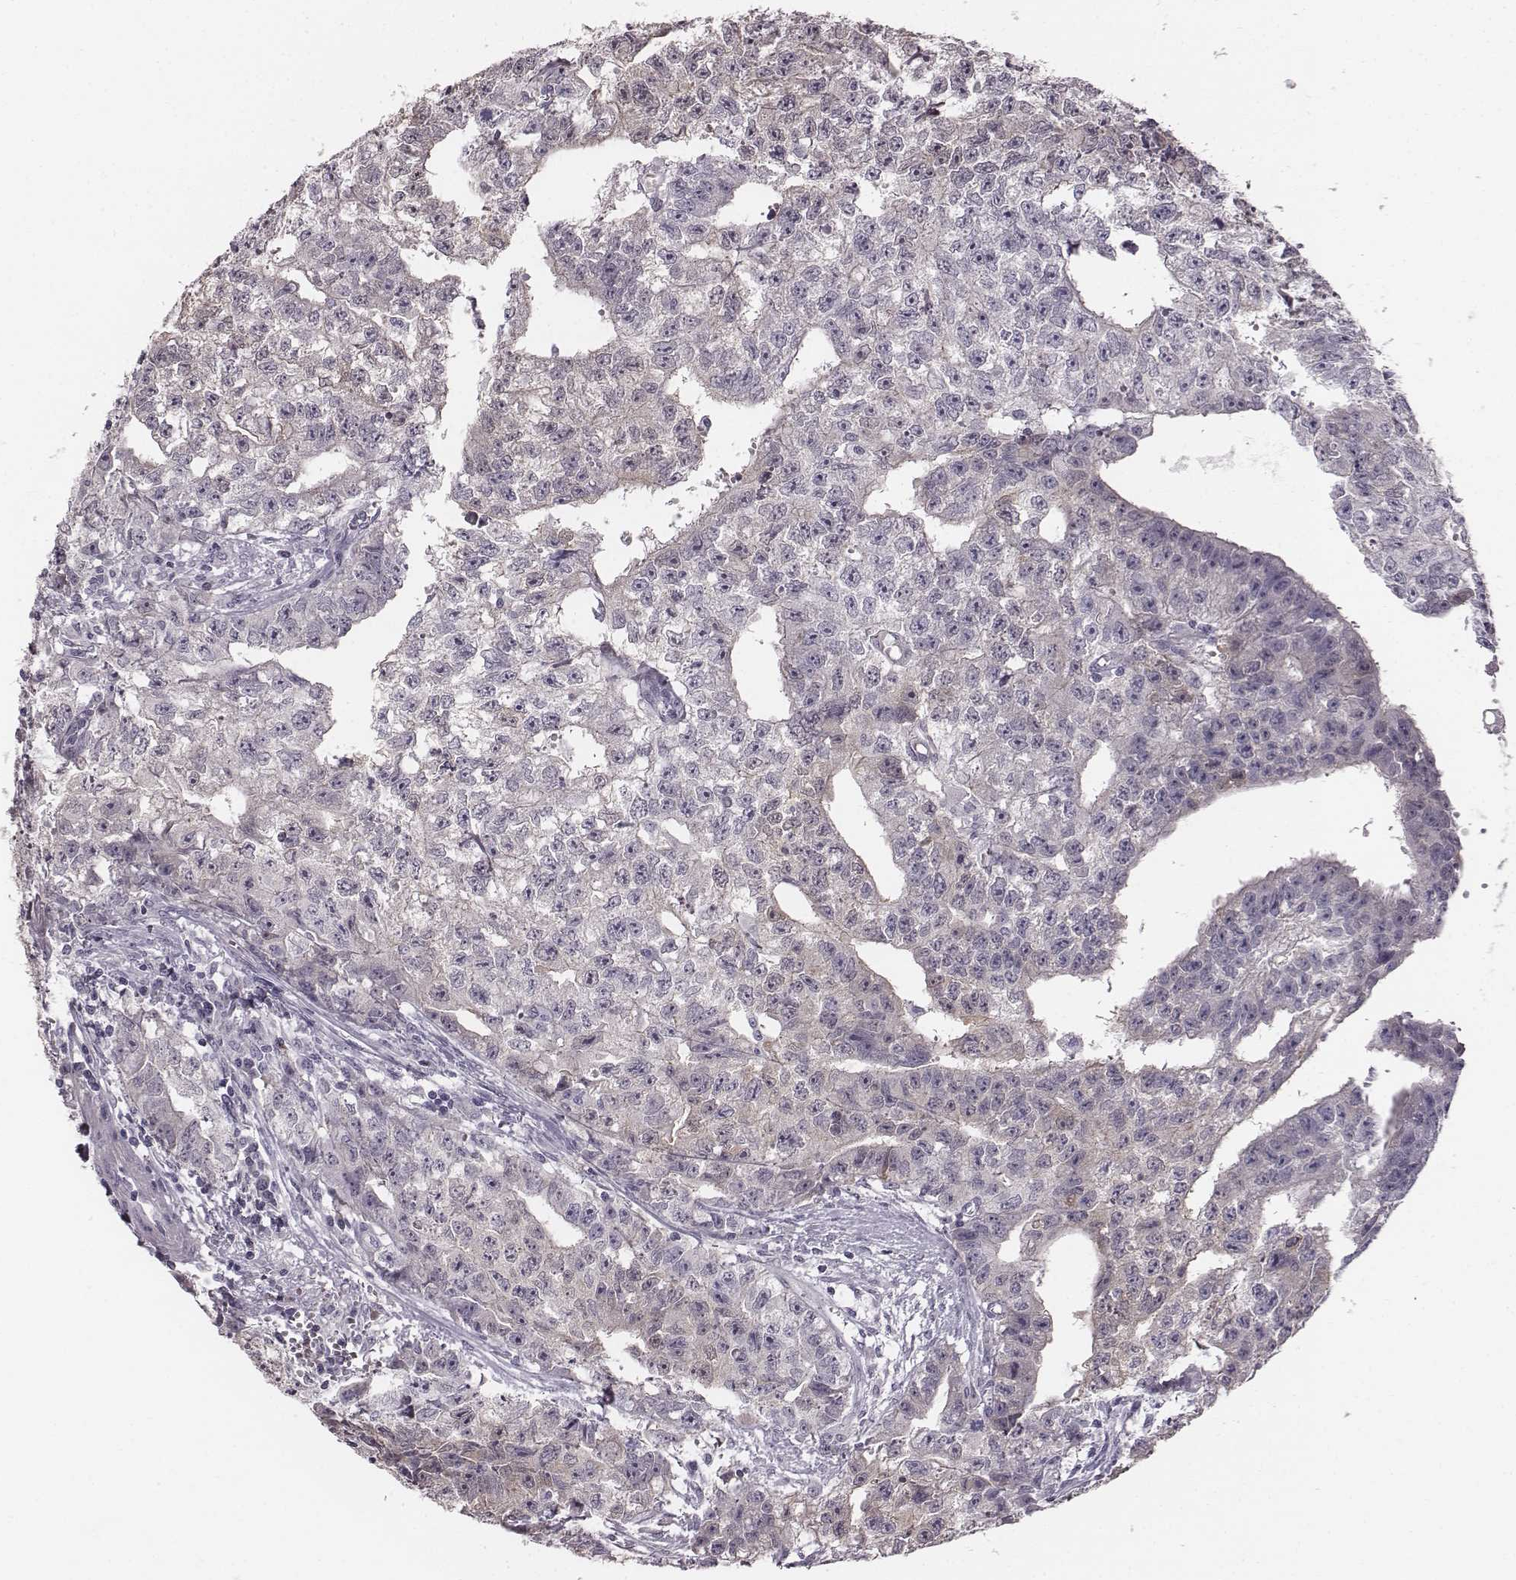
{"staining": {"intensity": "negative", "quantity": "none", "location": "none"}, "tissue": "testis cancer", "cell_type": "Tumor cells", "image_type": "cancer", "snomed": [{"axis": "morphology", "description": "Carcinoma, Embryonal, NOS"}, {"axis": "morphology", "description": "Teratoma, malignant, NOS"}, {"axis": "topography", "description": "Testis"}], "caption": "Histopathology image shows no significant protein staining in tumor cells of malignant teratoma (testis).", "gene": "CRISP1", "patient": {"sex": "male", "age": 24}}